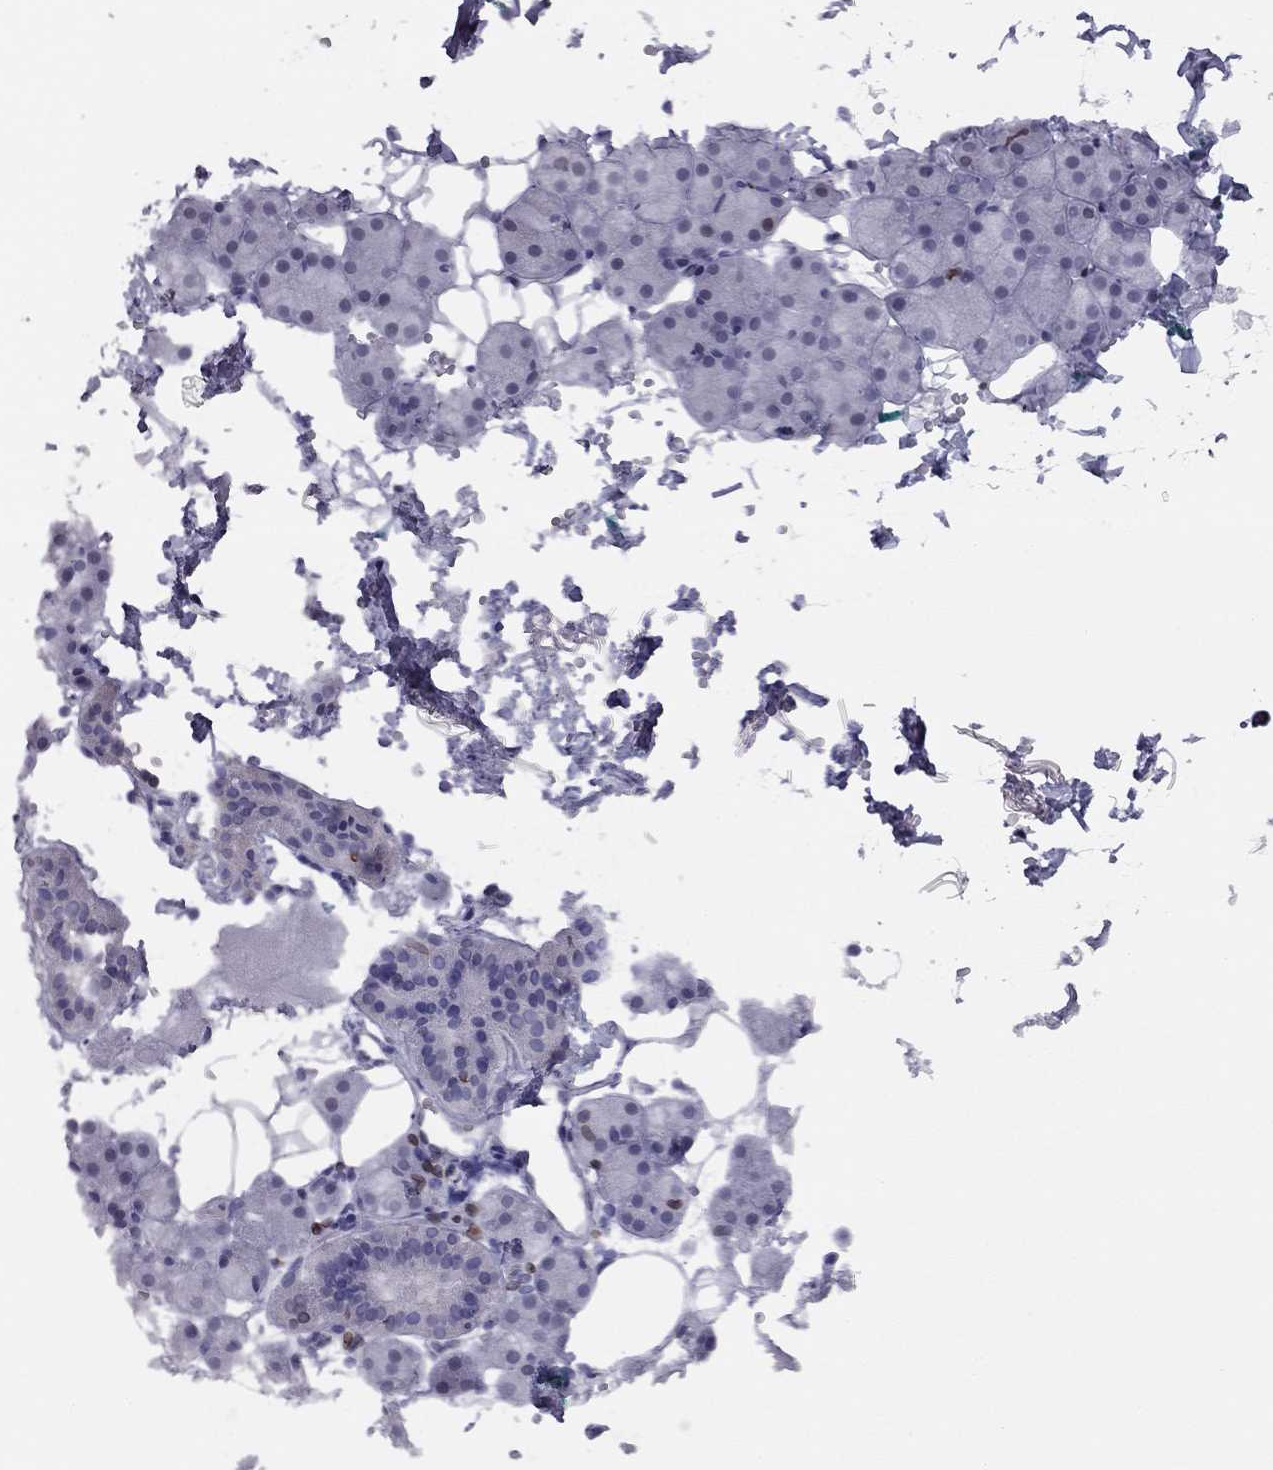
{"staining": {"intensity": "negative", "quantity": "none", "location": "none"}, "tissue": "salivary gland", "cell_type": "Glandular cells", "image_type": "normal", "snomed": [{"axis": "morphology", "description": "Normal tissue, NOS"}, {"axis": "topography", "description": "Salivary gland"}], "caption": "The photomicrograph demonstrates no staining of glandular cells in normal salivary gland. (DAB immunohistochemistry (IHC) with hematoxylin counter stain).", "gene": "ESPL1", "patient": {"sex": "male", "age": 38}}